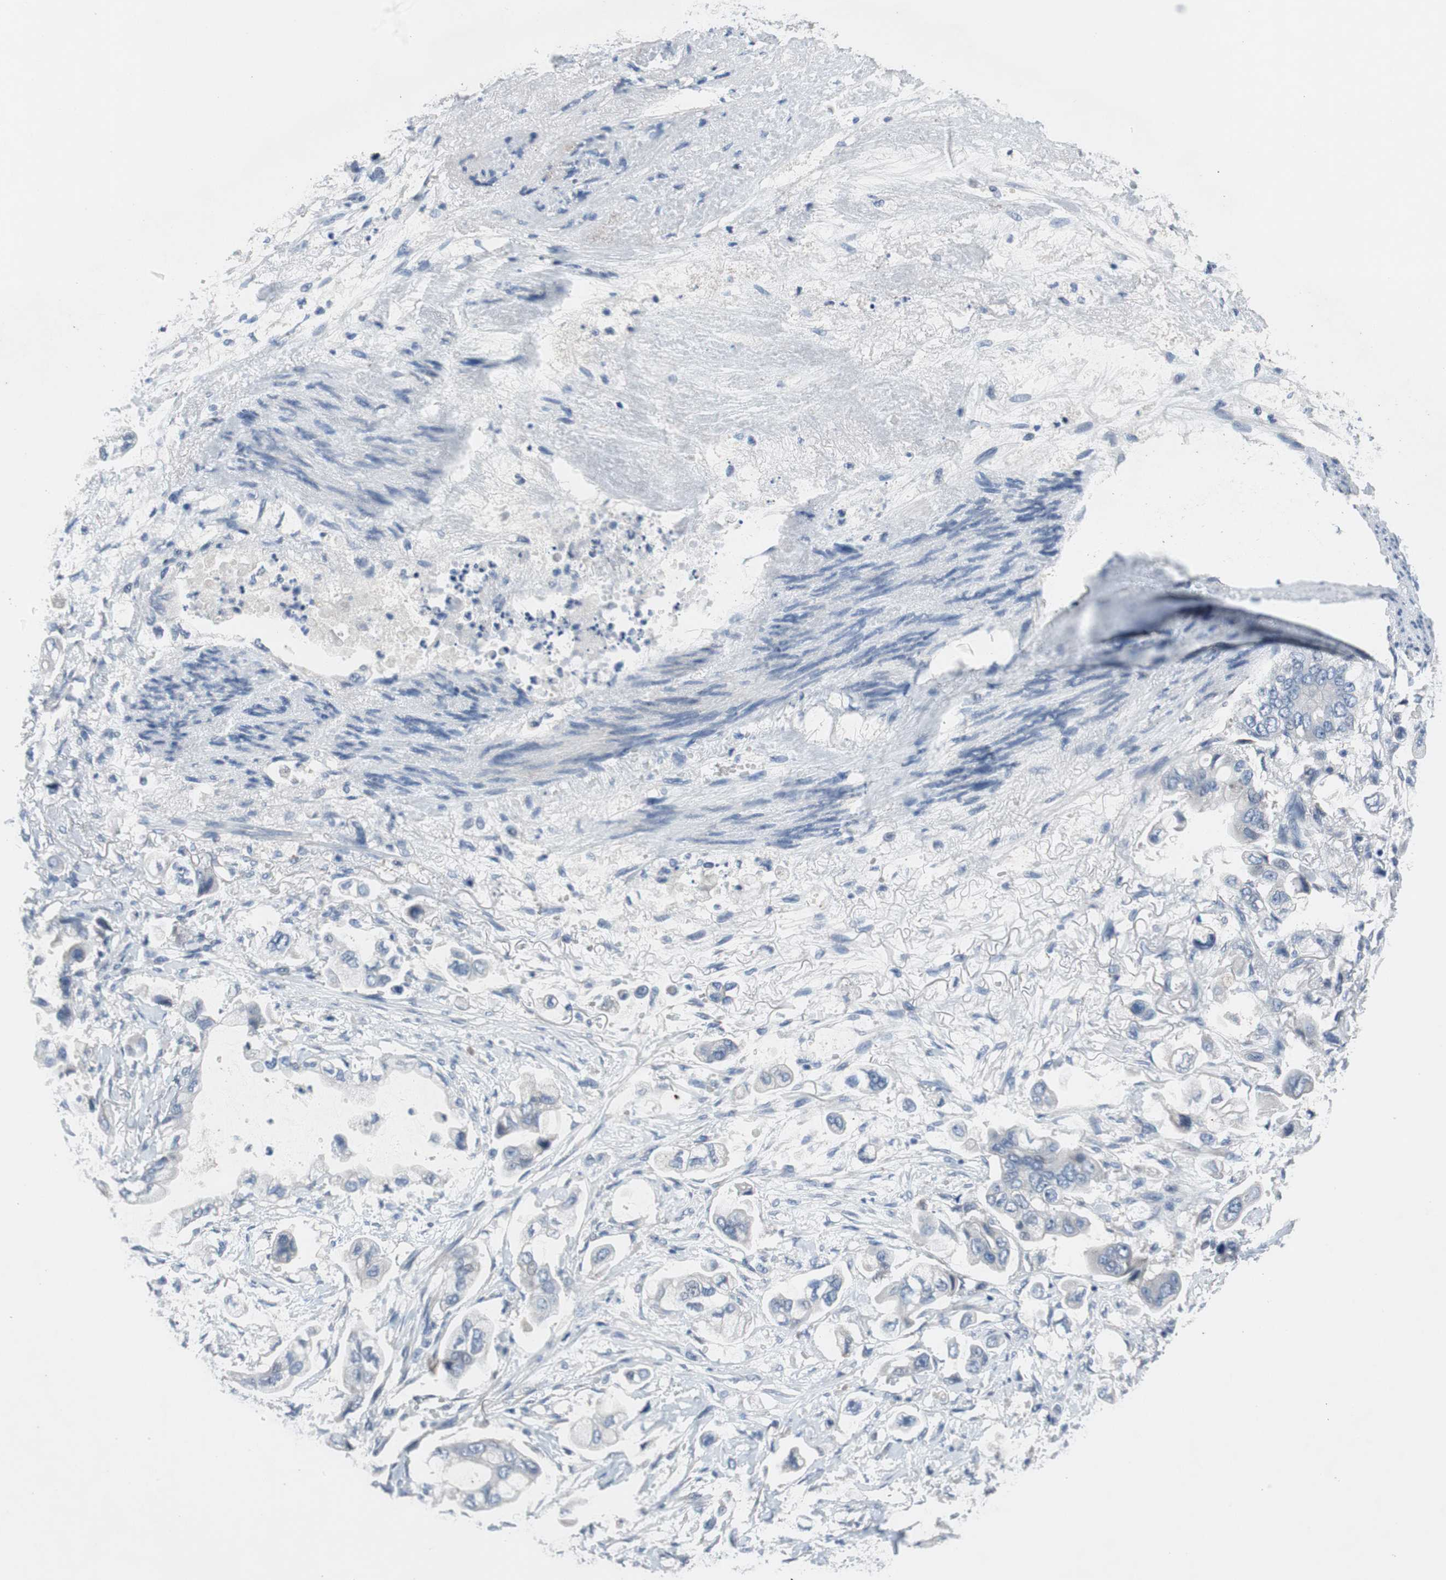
{"staining": {"intensity": "negative", "quantity": "none", "location": "none"}, "tissue": "stomach cancer", "cell_type": "Tumor cells", "image_type": "cancer", "snomed": [{"axis": "morphology", "description": "Adenocarcinoma, NOS"}, {"axis": "topography", "description": "Stomach"}], "caption": "This is an immunohistochemistry micrograph of stomach adenocarcinoma. There is no positivity in tumor cells.", "gene": "TACR3", "patient": {"sex": "male", "age": 62}}